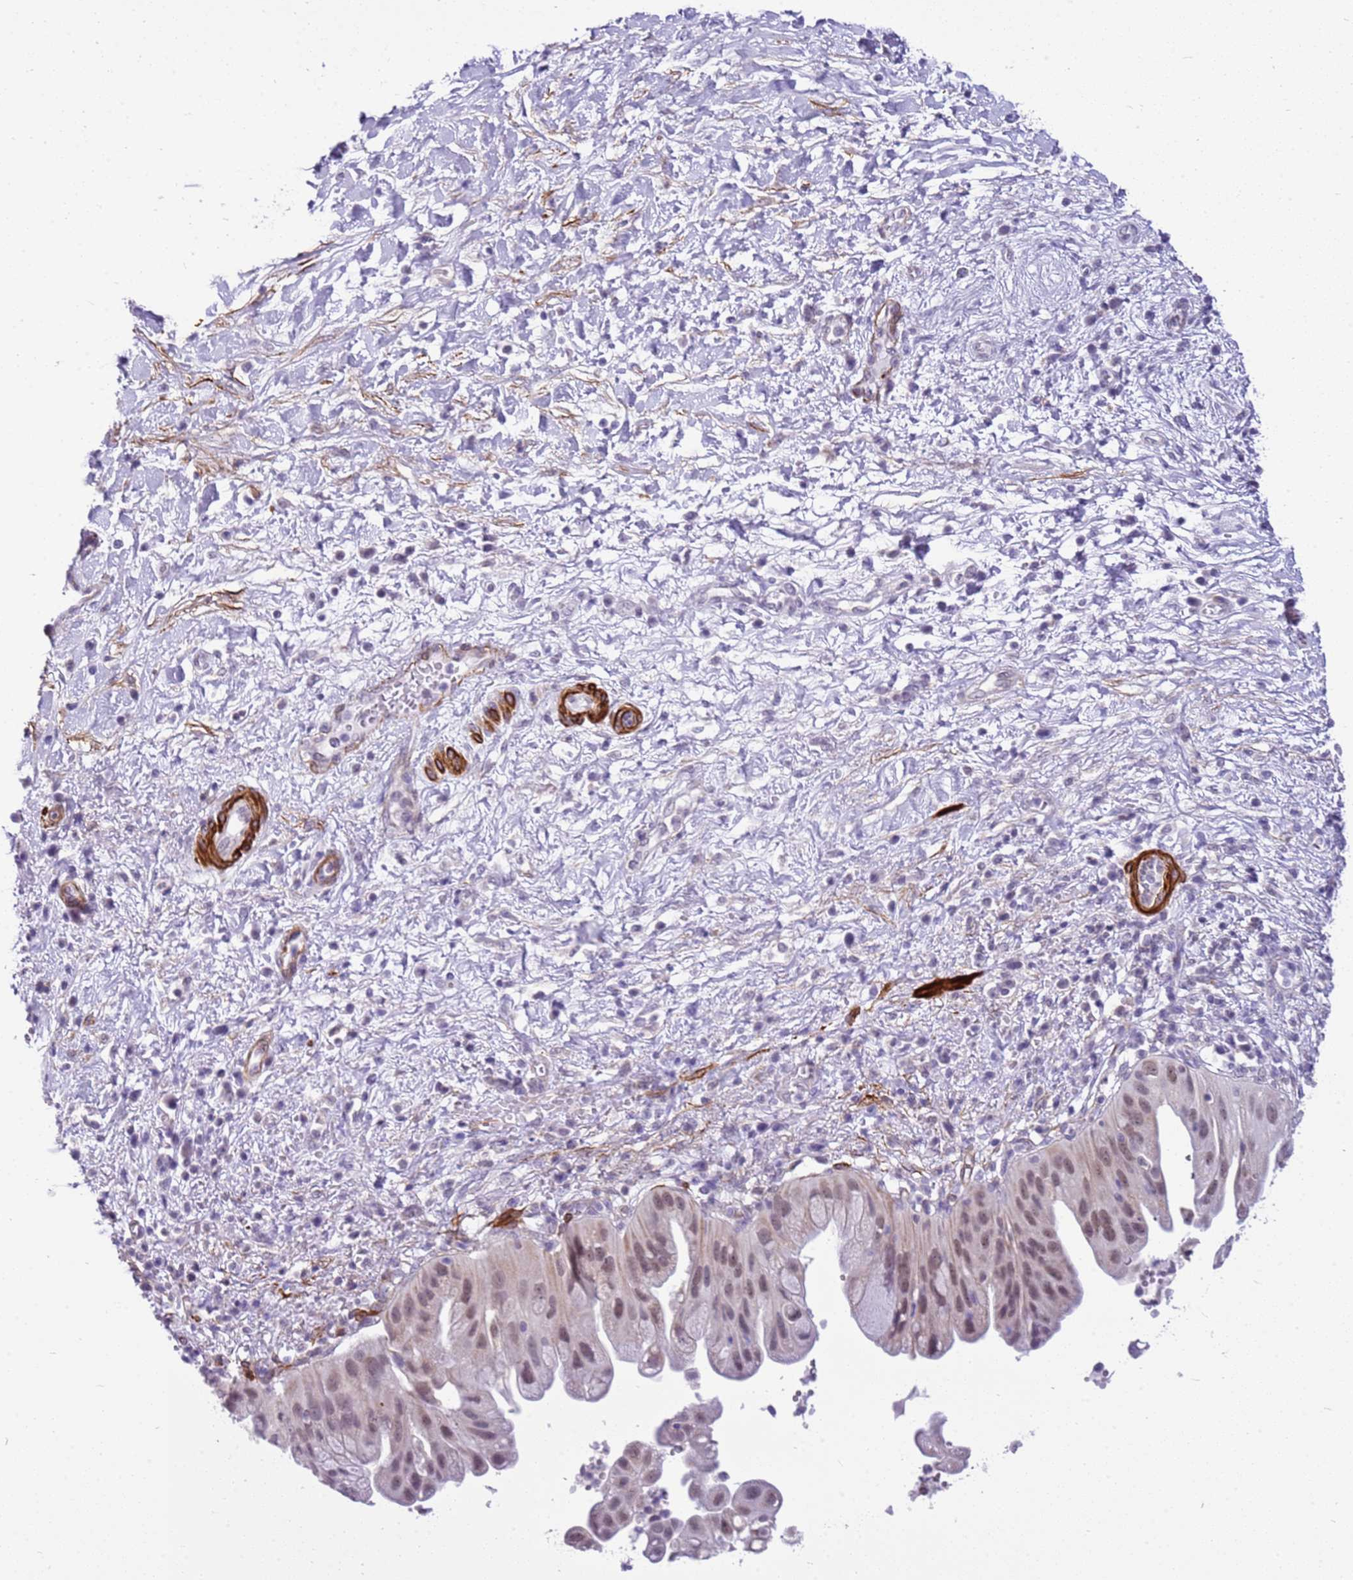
{"staining": {"intensity": "weak", "quantity": ">75%", "location": "nuclear"}, "tissue": "pancreatic cancer", "cell_type": "Tumor cells", "image_type": "cancer", "snomed": [{"axis": "morphology", "description": "Adenocarcinoma, NOS"}, {"axis": "topography", "description": "Pancreas"}], "caption": "Protein staining of pancreatic cancer tissue shows weak nuclear staining in about >75% of tumor cells.", "gene": "SMIM4", "patient": {"sex": "male", "age": 68}}